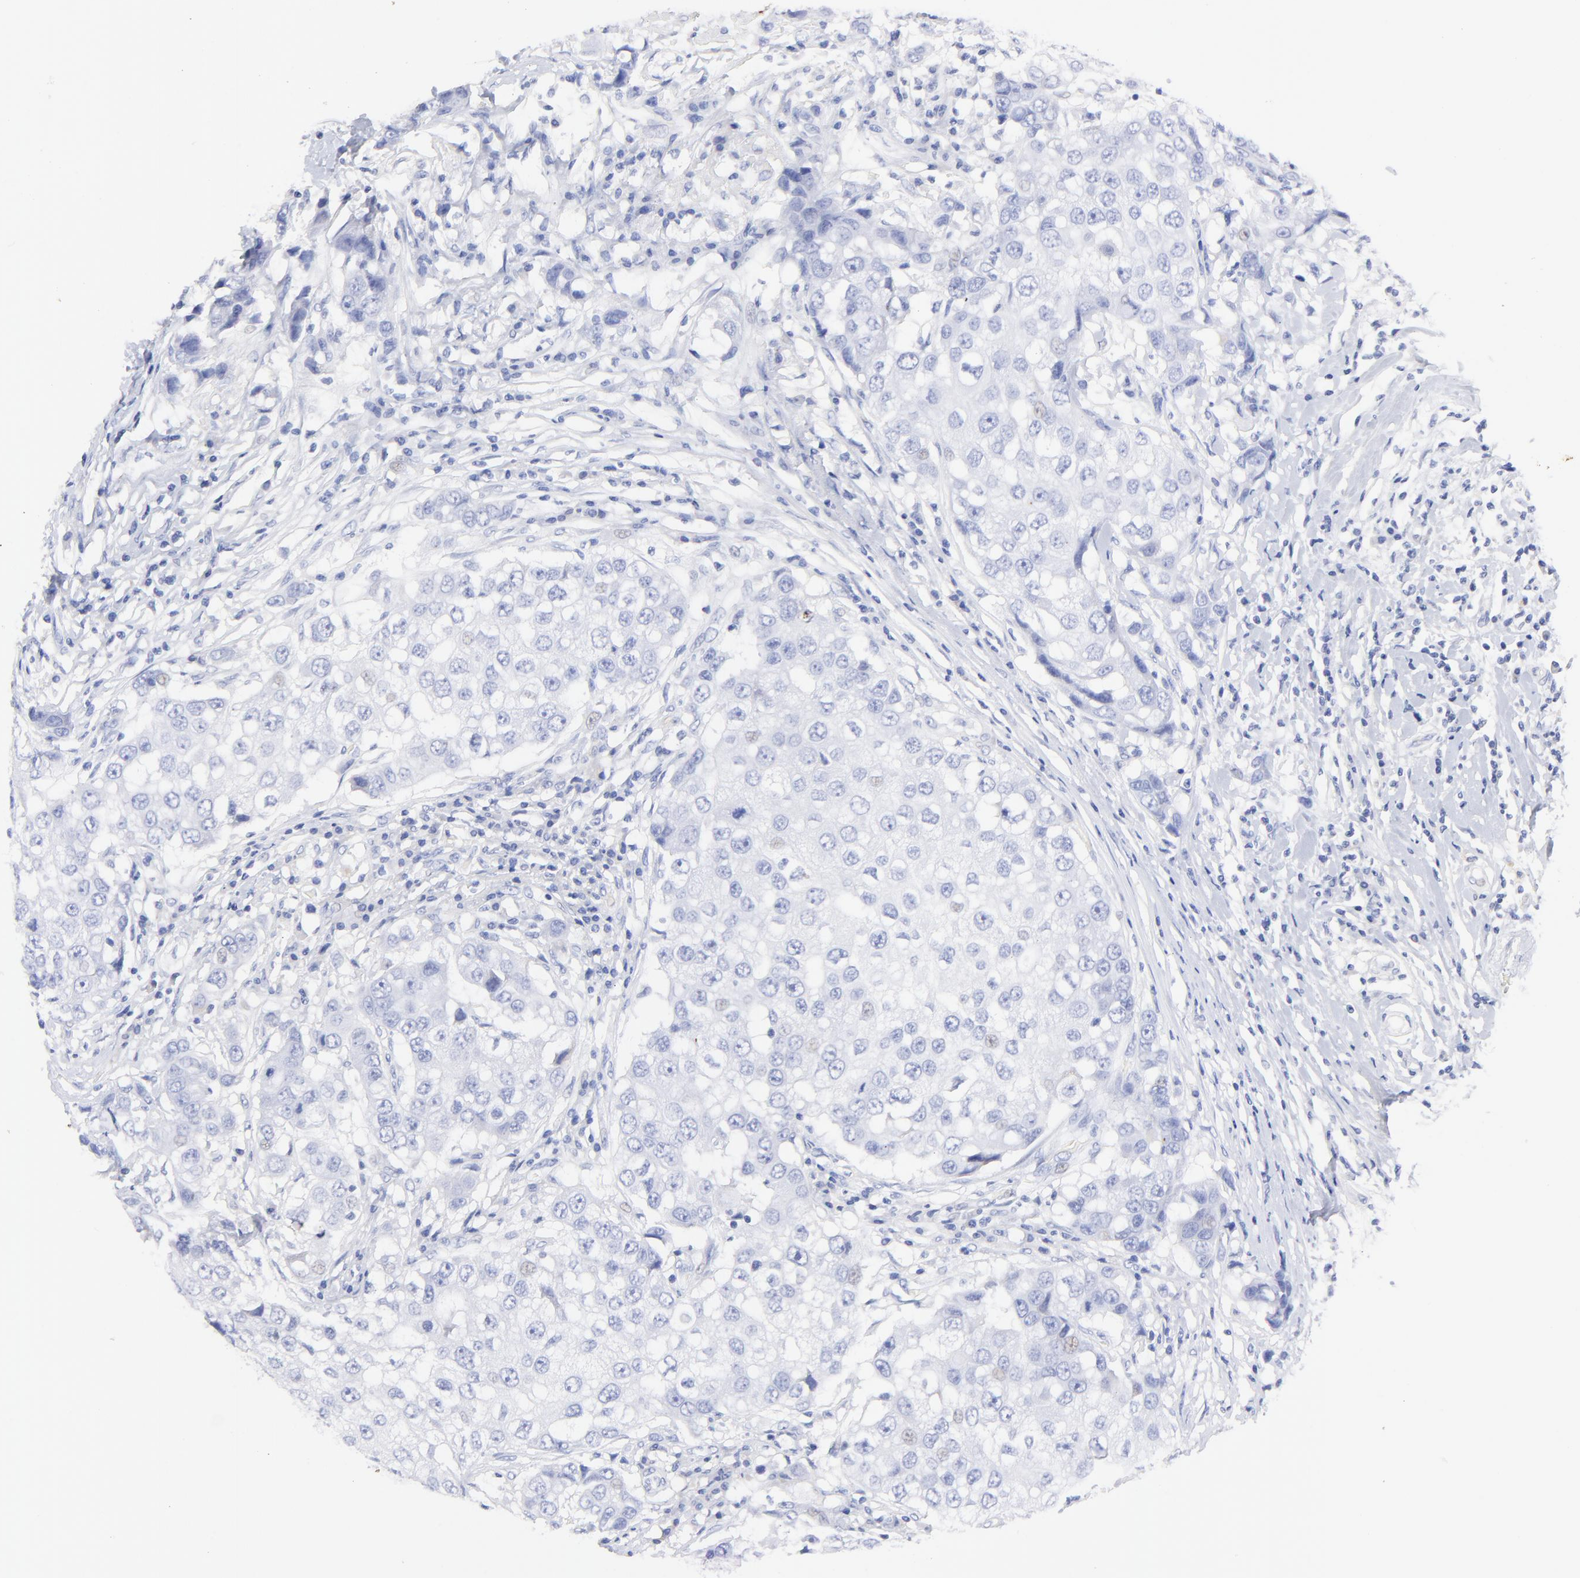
{"staining": {"intensity": "negative", "quantity": "none", "location": "none"}, "tissue": "breast cancer", "cell_type": "Tumor cells", "image_type": "cancer", "snomed": [{"axis": "morphology", "description": "Duct carcinoma"}, {"axis": "topography", "description": "Breast"}], "caption": "IHC photomicrograph of neoplastic tissue: human breast cancer stained with DAB exhibits no significant protein expression in tumor cells.", "gene": "HORMAD2", "patient": {"sex": "female", "age": 27}}